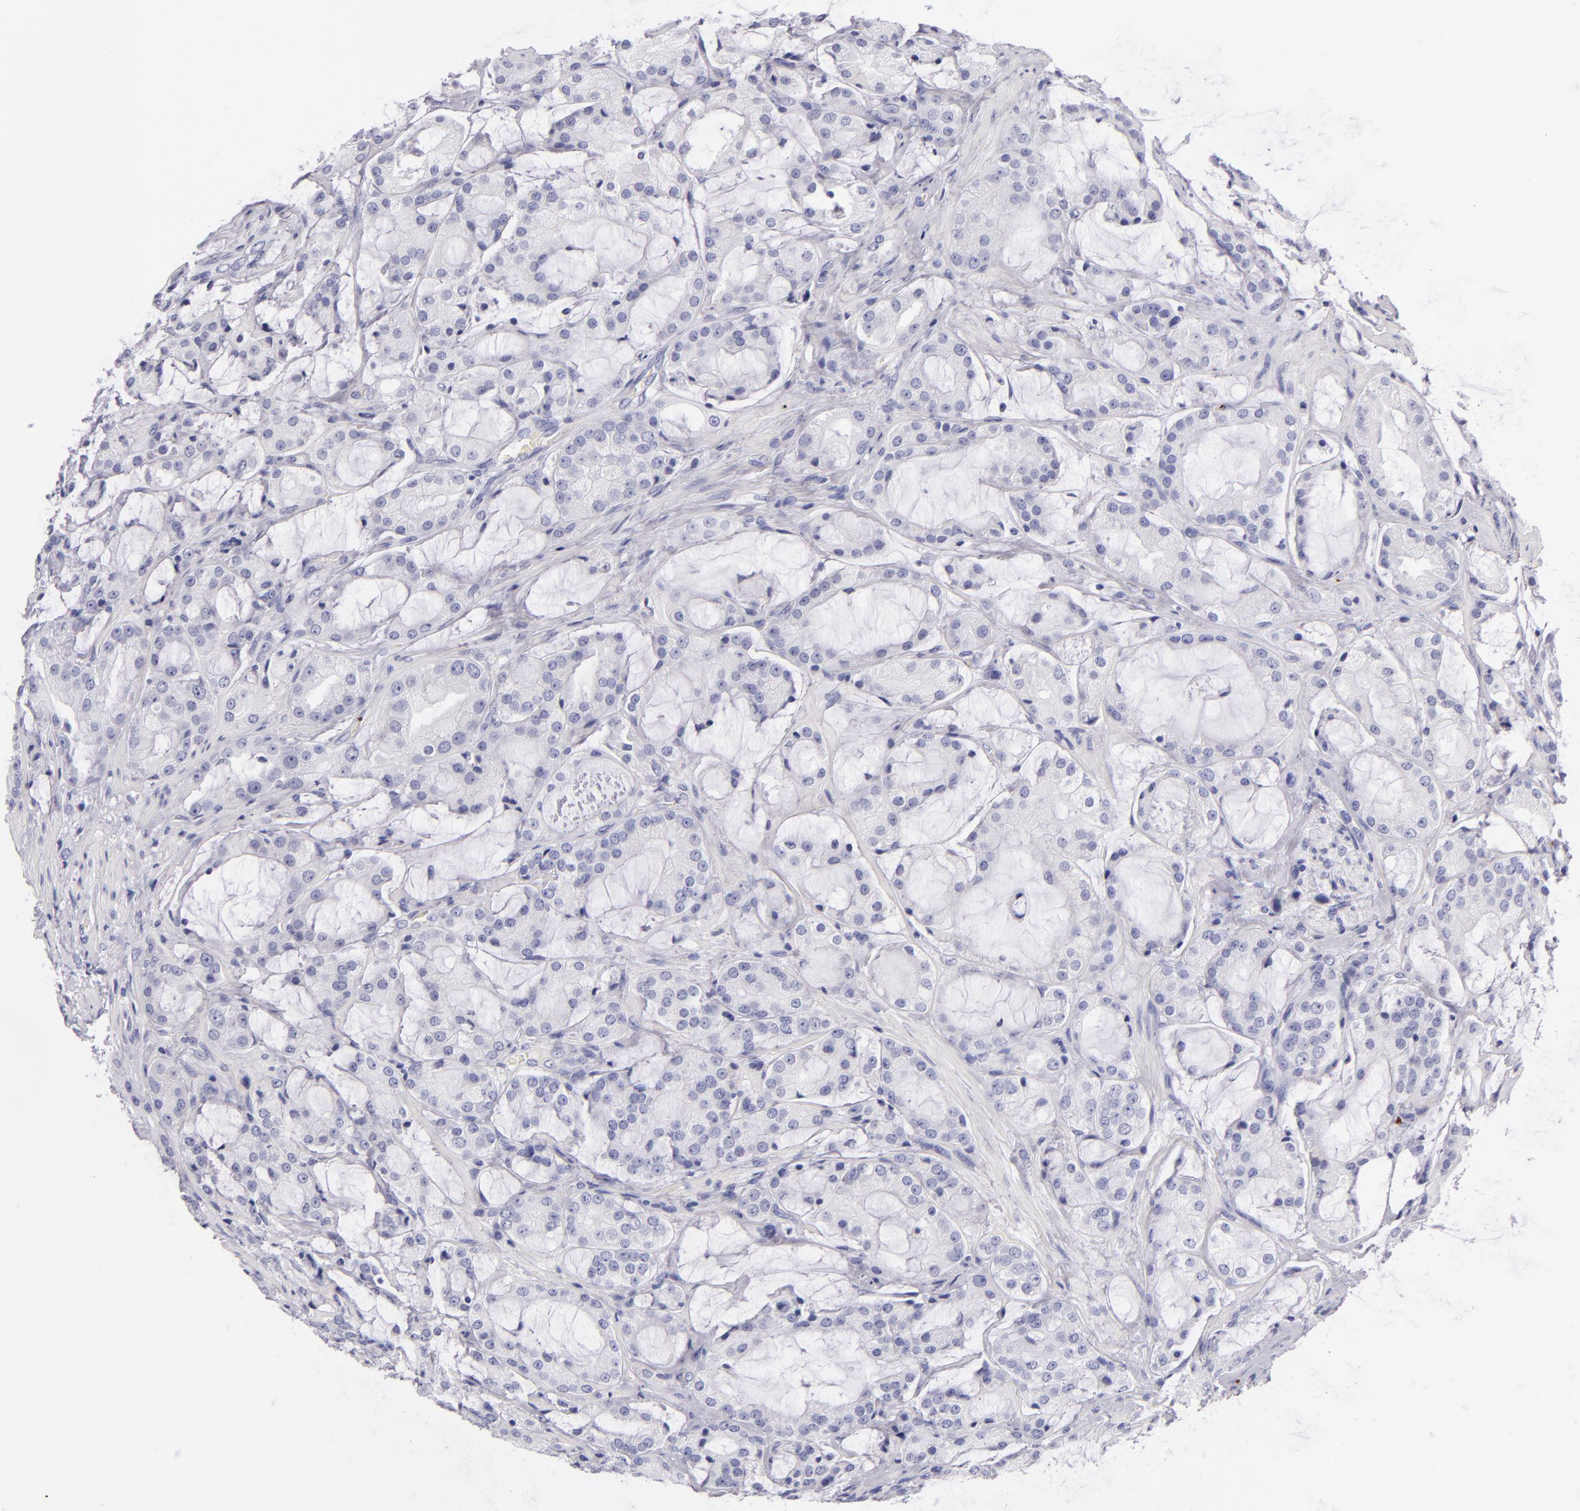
{"staining": {"intensity": "negative", "quantity": "none", "location": "none"}, "tissue": "prostate cancer", "cell_type": "Tumor cells", "image_type": "cancer", "snomed": [{"axis": "morphology", "description": "Adenocarcinoma, Medium grade"}, {"axis": "topography", "description": "Prostate"}], "caption": "Immunohistochemistry (IHC) photomicrograph of human prostate cancer stained for a protein (brown), which reveals no staining in tumor cells.", "gene": "GP1BA", "patient": {"sex": "male", "age": 70}}